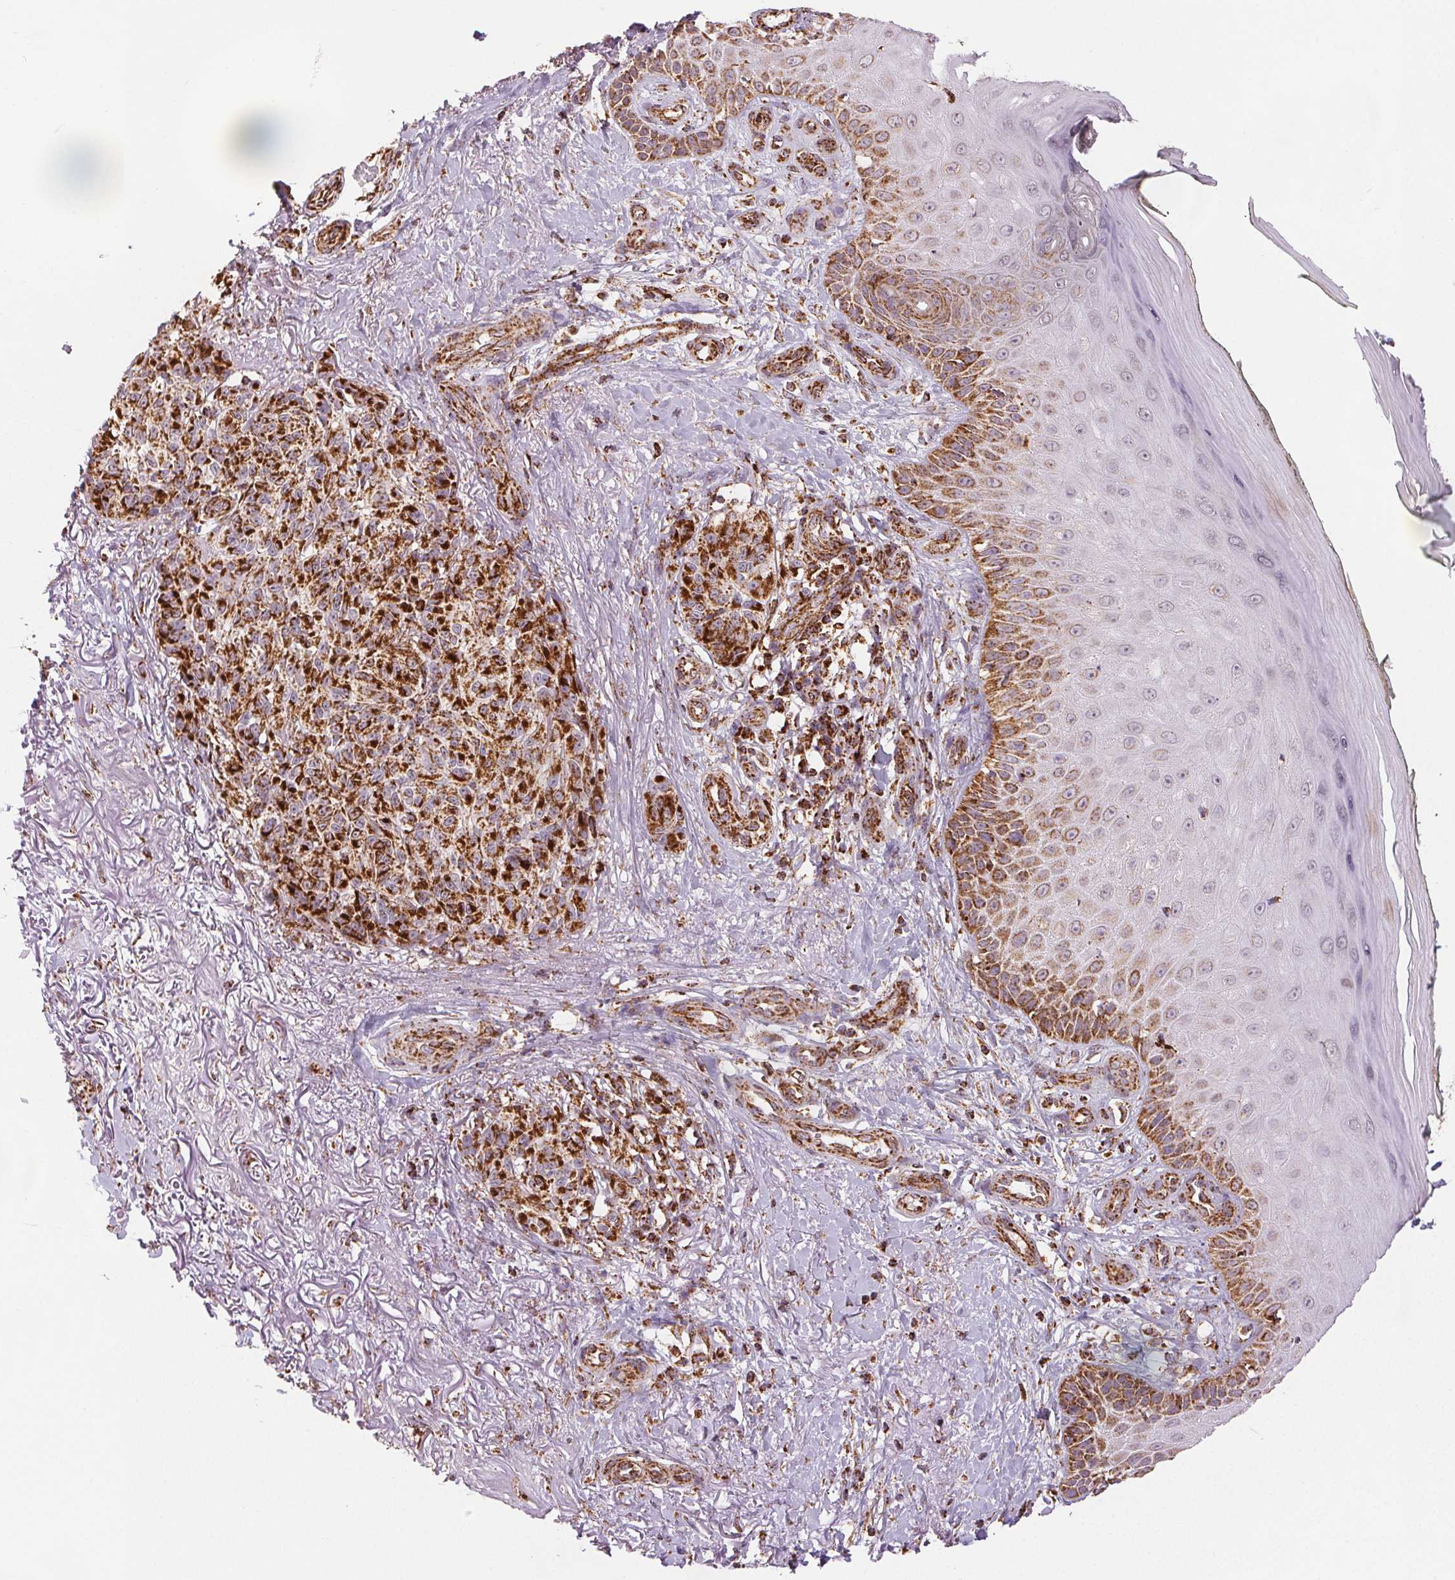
{"staining": {"intensity": "strong", "quantity": ">75%", "location": "cytoplasmic/membranous"}, "tissue": "melanoma", "cell_type": "Tumor cells", "image_type": "cancer", "snomed": [{"axis": "morphology", "description": "Malignant melanoma, NOS"}, {"axis": "topography", "description": "Skin"}], "caption": "Melanoma stained with DAB (3,3'-diaminobenzidine) immunohistochemistry displays high levels of strong cytoplasmic/membranous expression in approximately >75% of tumor cells. (Brightfield microscopy of DAB IHC at high magnification).", "gene": "SDHB", "patient": {"sex": "female", "age": 85}}